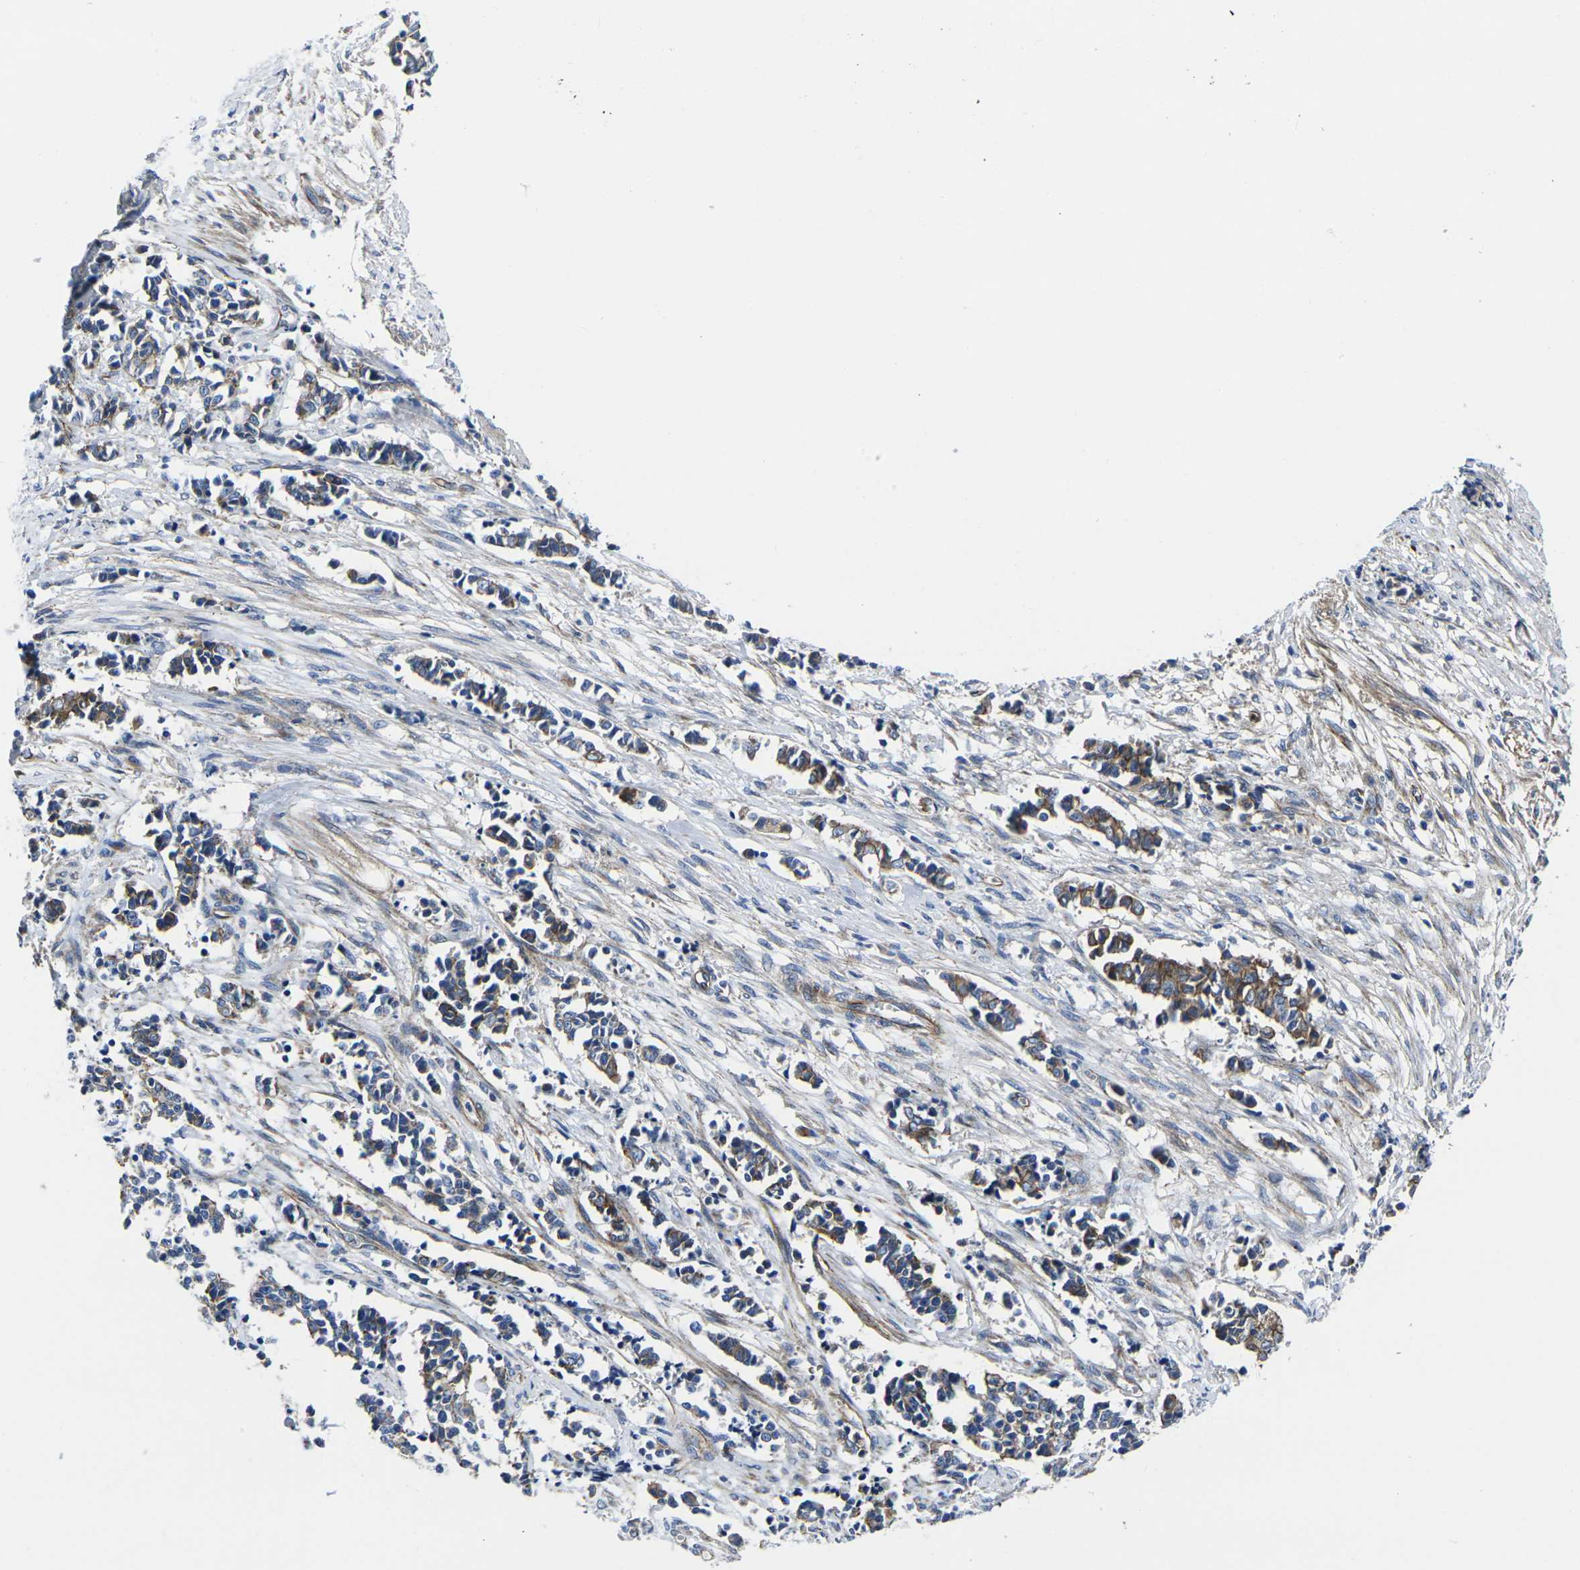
{"staining": {"intensity": "moderate", "quantity": "25%-75%", "location": "cytoplasmic/membranous"}, "tissue": "cervical cancer", "cell_type": "Tumor cells", "image_type": "cancer", "snomed": [{"axis": "morphology", "description": "Normal tissue, NOS"}, {"axis": "morphology", "description": "Squamous cell carcinoma, NOS"}, {"axis": "topography", "description": "Cervix"}], "caption": "Immunohistochemical staining of cervical cancer (squamous cell carcinoma) shows medium levels of moderate cytoplasmic/membranous protein expression in approximately 25%-75% of tumor cells.", "gene": "NUMB", "patient": {"sex": "female", "age": 35}}